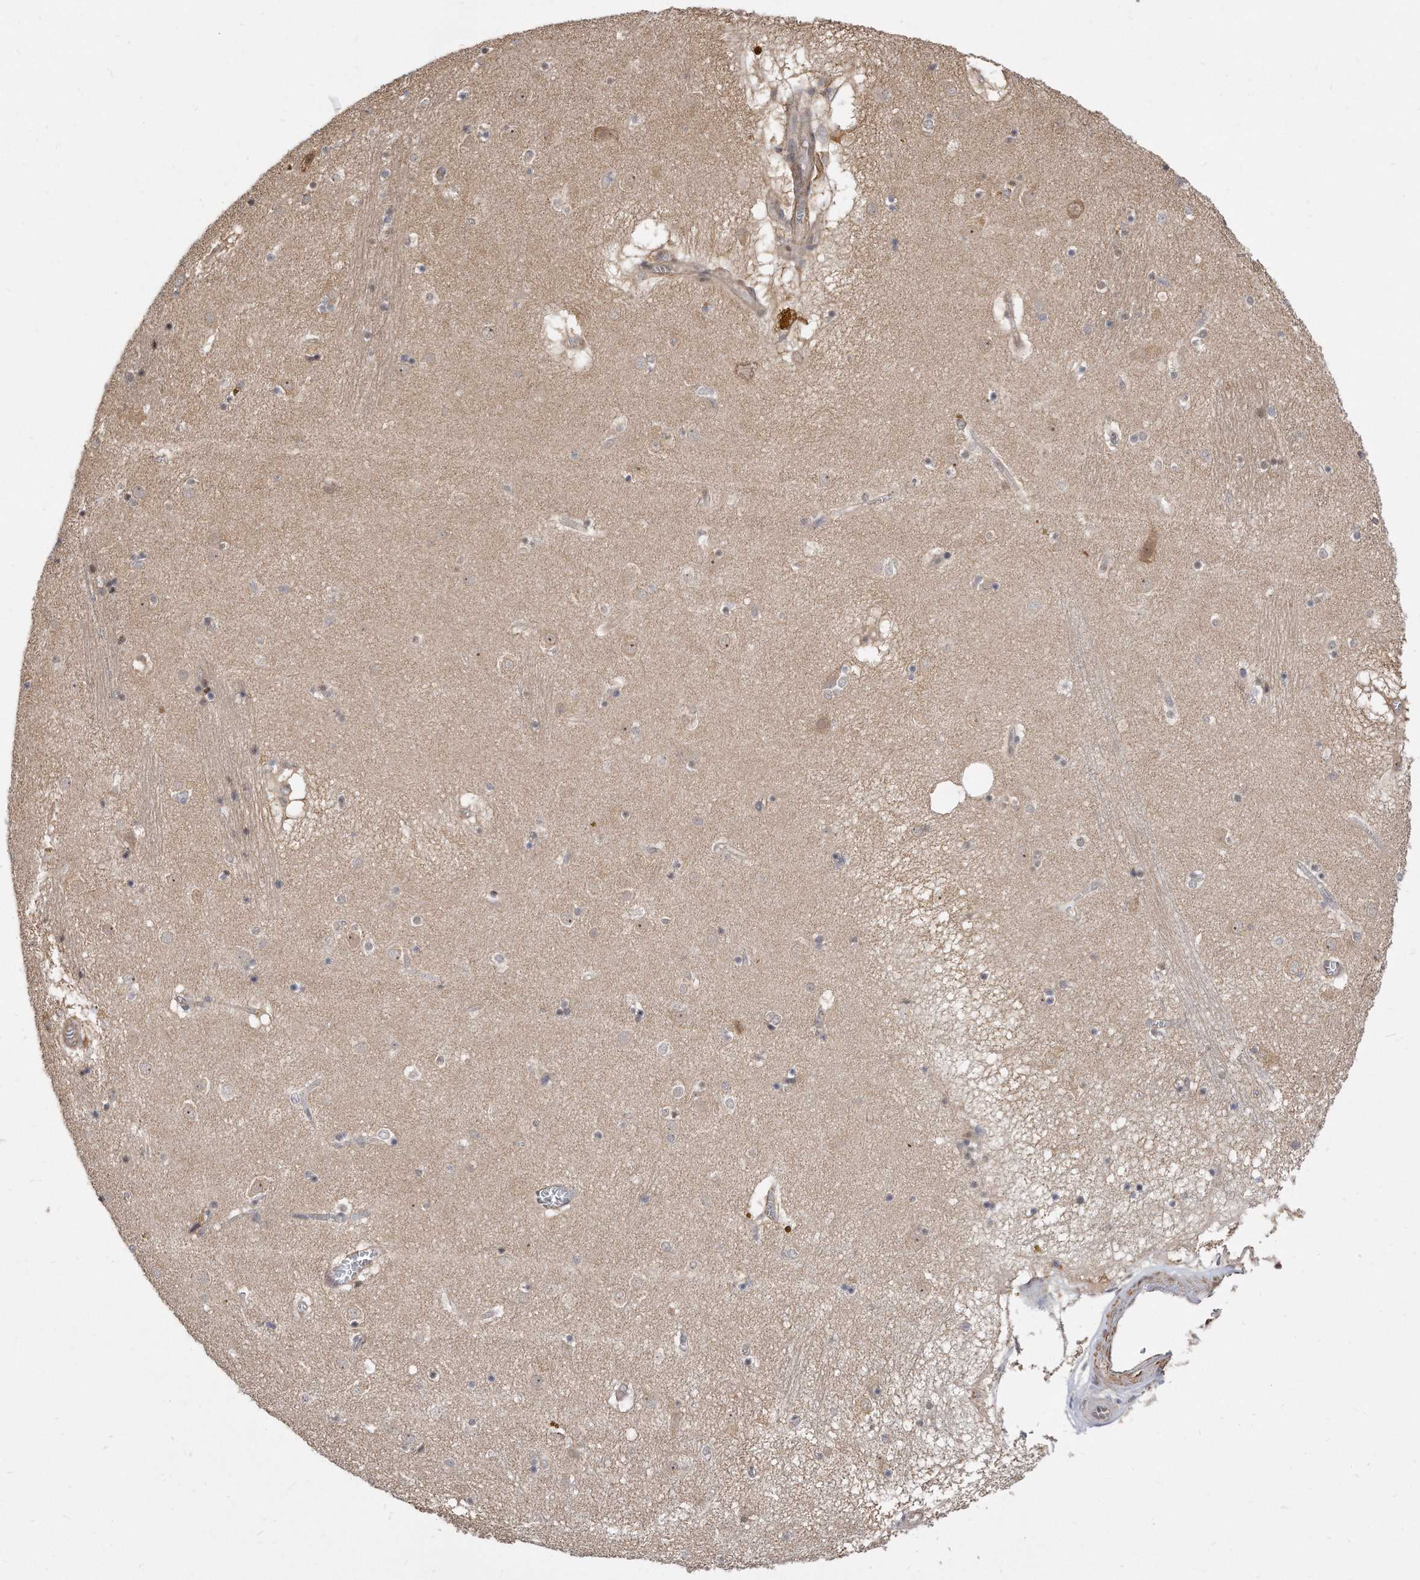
{"staining": {"intensity": "weak", "quantity": "25%-75%", "location": "cytoplasmic/membranous"}, "tissue": "caudate", "cell_type": "Glial cells", "image_type": "normal", "snomed": [{"axis": "morphology", "description": "Normal tissue, NOS"}, {"axis": "topography", "description": "Lateral ventricle wall"}], "caption": "Brown immunohistochemical staining in benign caudate demonstrates weak cytoplasmic/membranous expression in about 25%-75% of glial cells. The staining was performed using DAB to visualize the protein expression in brown, while the nuclei were stained in blue with hematoxylin (Magnification: 20x).", "gene": "TCP1", "patient": {"sex": "male", "age": 70}}